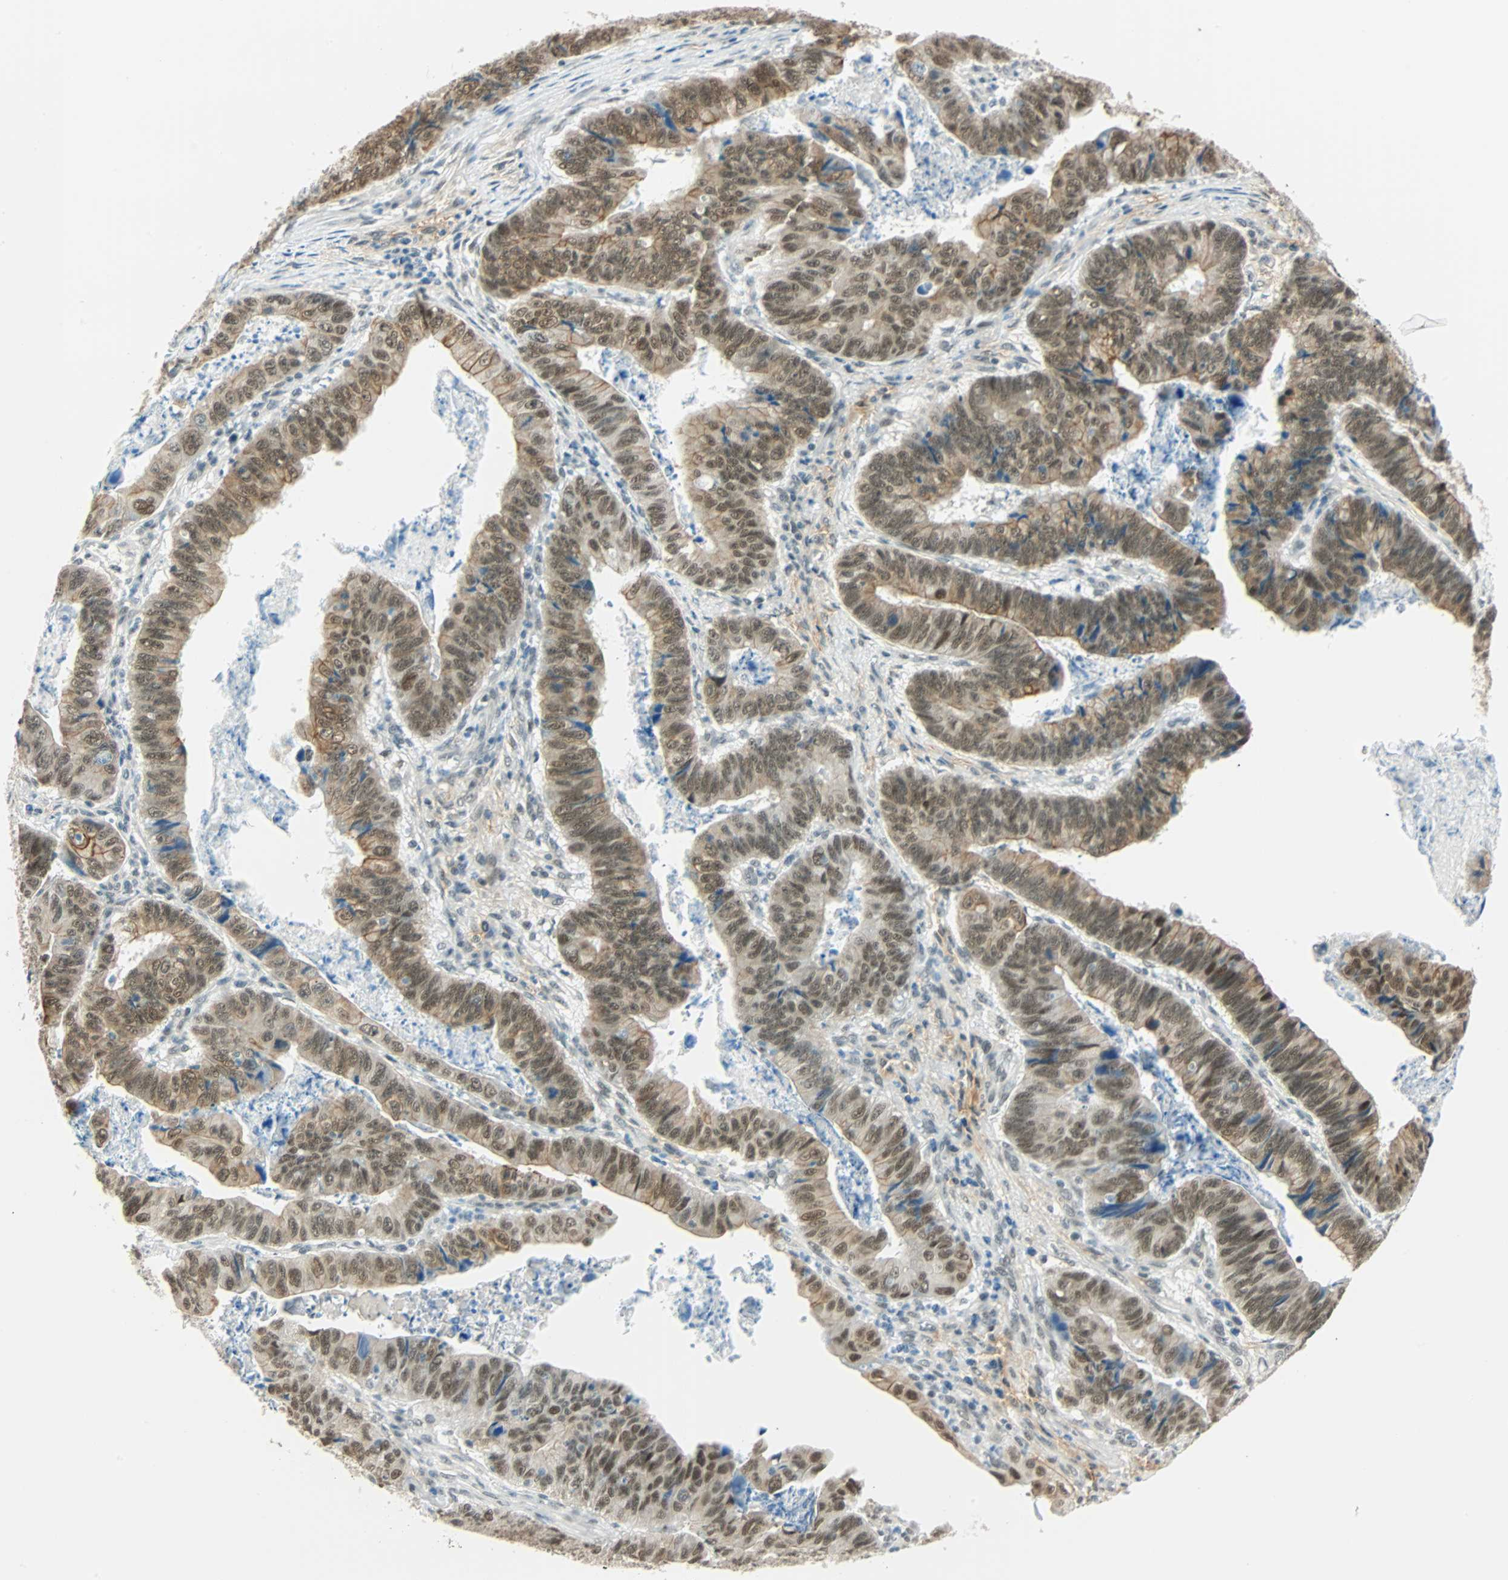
{"staining": {"intensity": "moderate", "quantity": ">75%", "location": "cytoplasmic/membranous,nuclear"}, "tissue": "stomach cancer", "cell_type": "Tumor cells", "image_type": "cancer", "snomed": [{"axis": "morphology", "description": "Adenocarcinoma, NOS"}, {"axis": "topography", "description": "Stomach, lower"}], "caption": "Protein expression analysis of stomach adenocarcinoma reveals moderate cytoplasmic/membranous and nuclear positivity in about >75% of tumor cells.", "gene": "NELFE", "patient": {"sex": "male", "age": 77}}